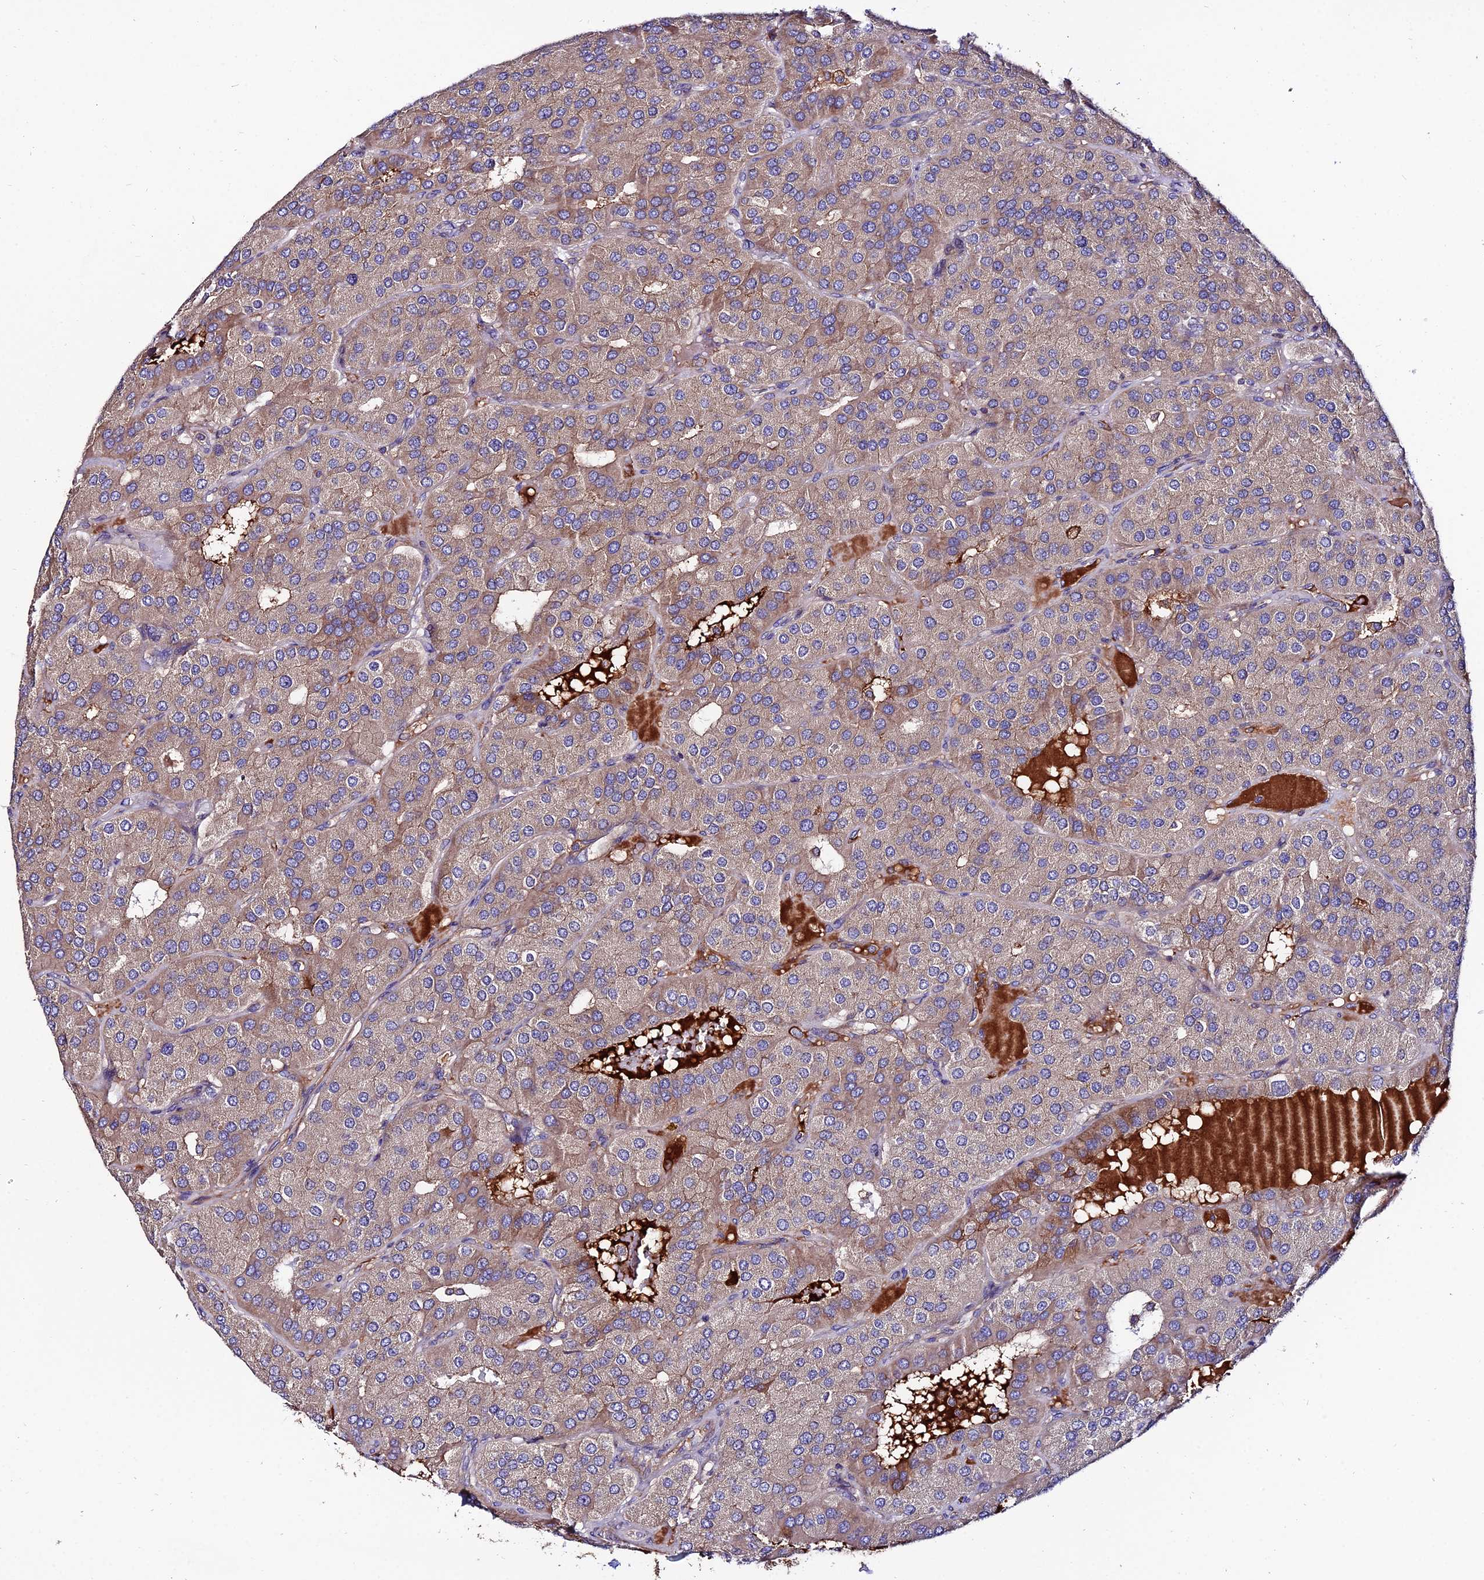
{"staining": {"intensity": "weak", "quantity": "25%-75%", "location": "cytoplasmic/membranous"}, "tissue": "parathyroid gland", "cell_type": "Glandular cells", "image_type": "normal", "snomed": [{"axis": "morphology", "description": "Normal tissue, NOS"}, {"axis": "morphology", "description": "Adenoma, NOS"}, {"axis": "topography", "description": "Parathyroid gland"}], "caption": "A histopathology image of human parathyroid gland stained for a protein demonstrates weak cytoplasmic/membranous brown staining in glandular cells. Using DAB (3,3'-diaminobenzidine) (brown) and hematoxylin (blue) stains, captured at high magnification using brightfield microscopy.", "gene": "PYM1", "patient": {"sex": "female", "age": 86}}